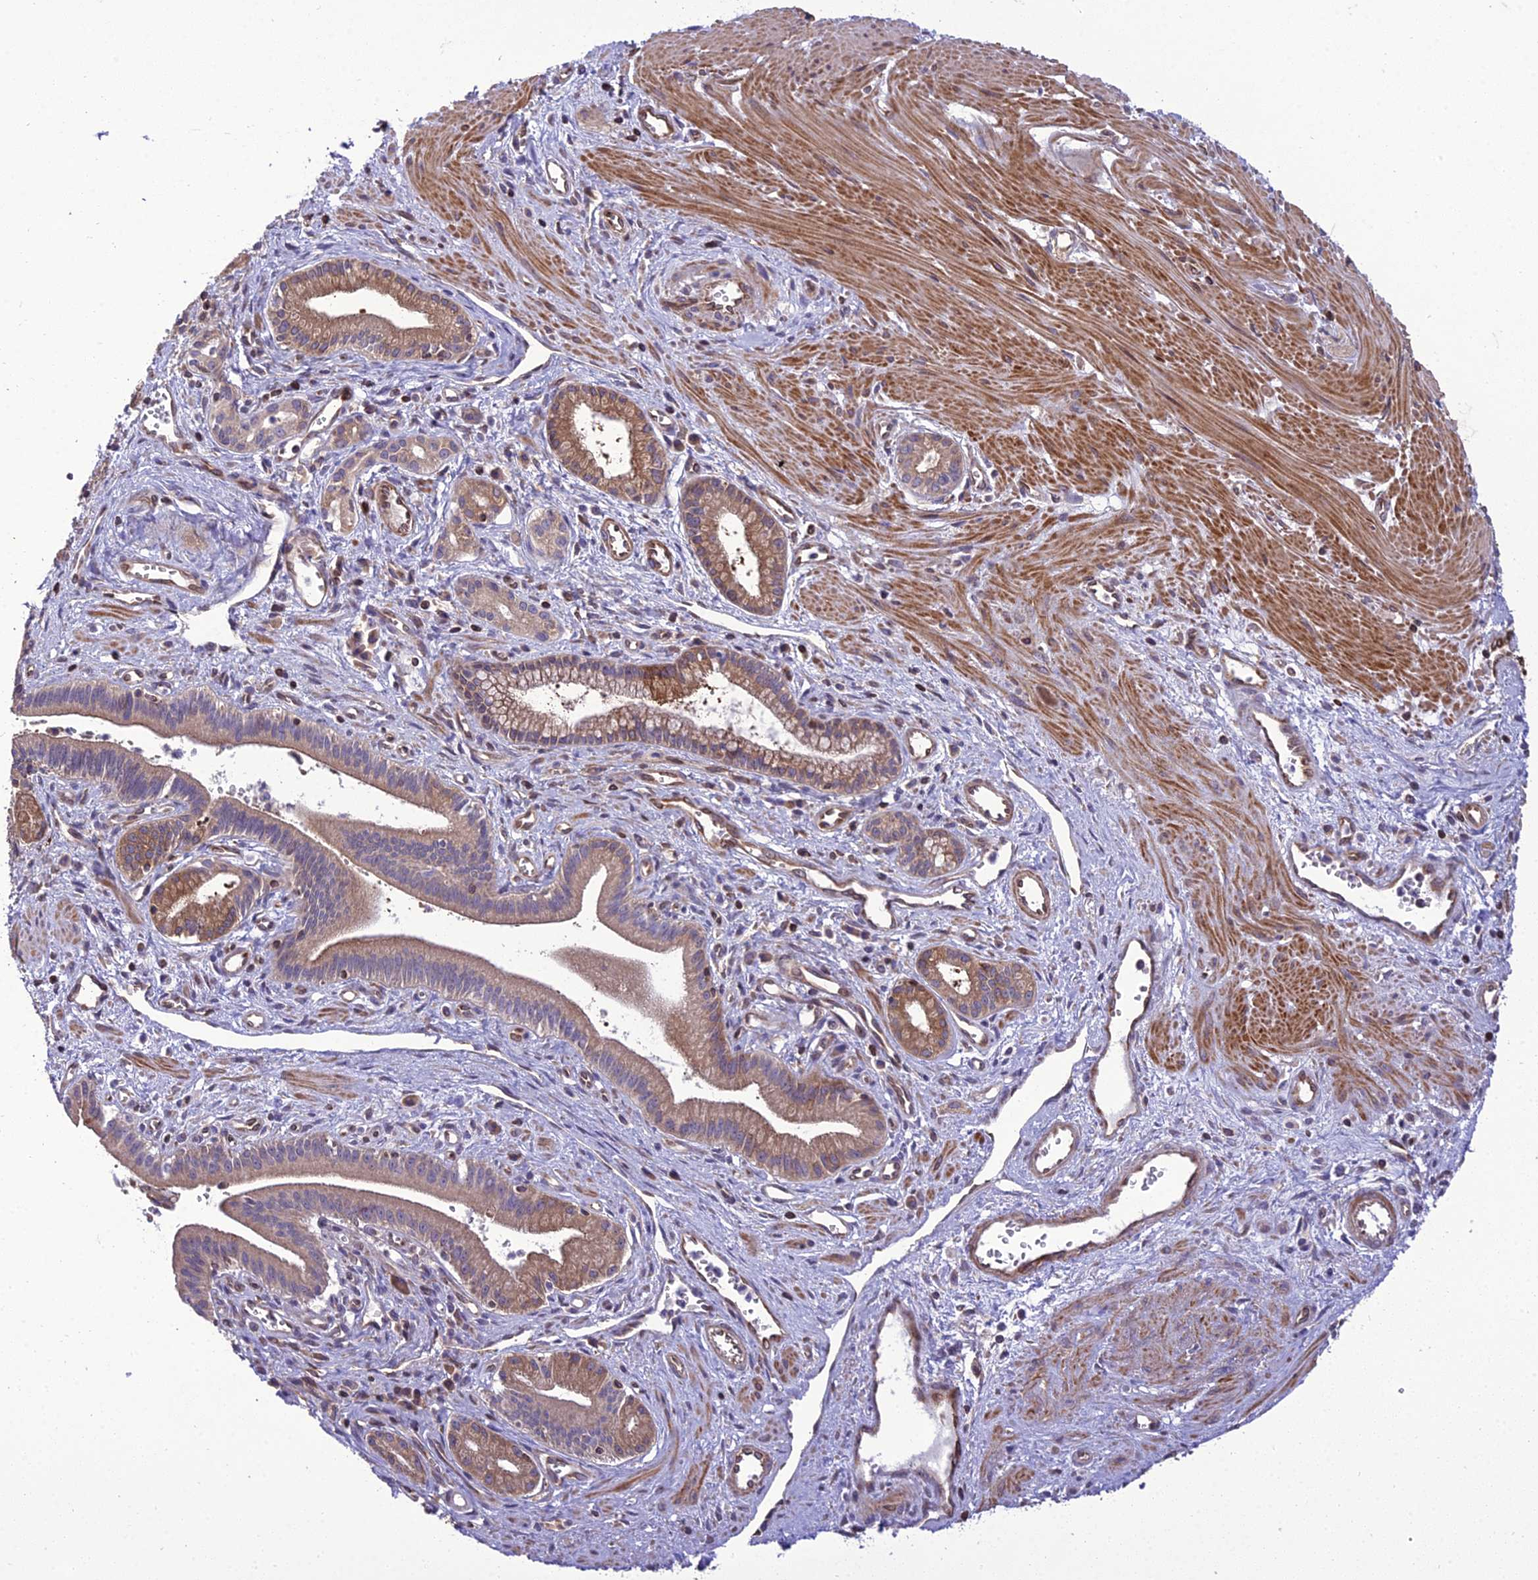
{"staining": {"intensity": "moderate", "quantity": ">75%", "location": "cytoplasmic/membranous"}, "tissue": "pancreatic cancer", "cell_type": "Tumor cells", "image_type": "cancer", "snomed": [{"axis": "morphology", "description": "Adenocarcinoma, NOS"}, {"axis": "topography", "description": "Pancreas"}], "caption": "Immunohistochemical staining of human pancreatic cancer shows medium levels of moderate cytoplasmic/membranous protein staining in approximately >75% of tumor cells. Using DAB (3,3'-diaminobenzidine) (brown) and hematoxylin (blue) stains, captured at high magnification using brightfield microscopy.", "gene": "GIMAP1", "patient": {"sex": "male", "age": 78}}